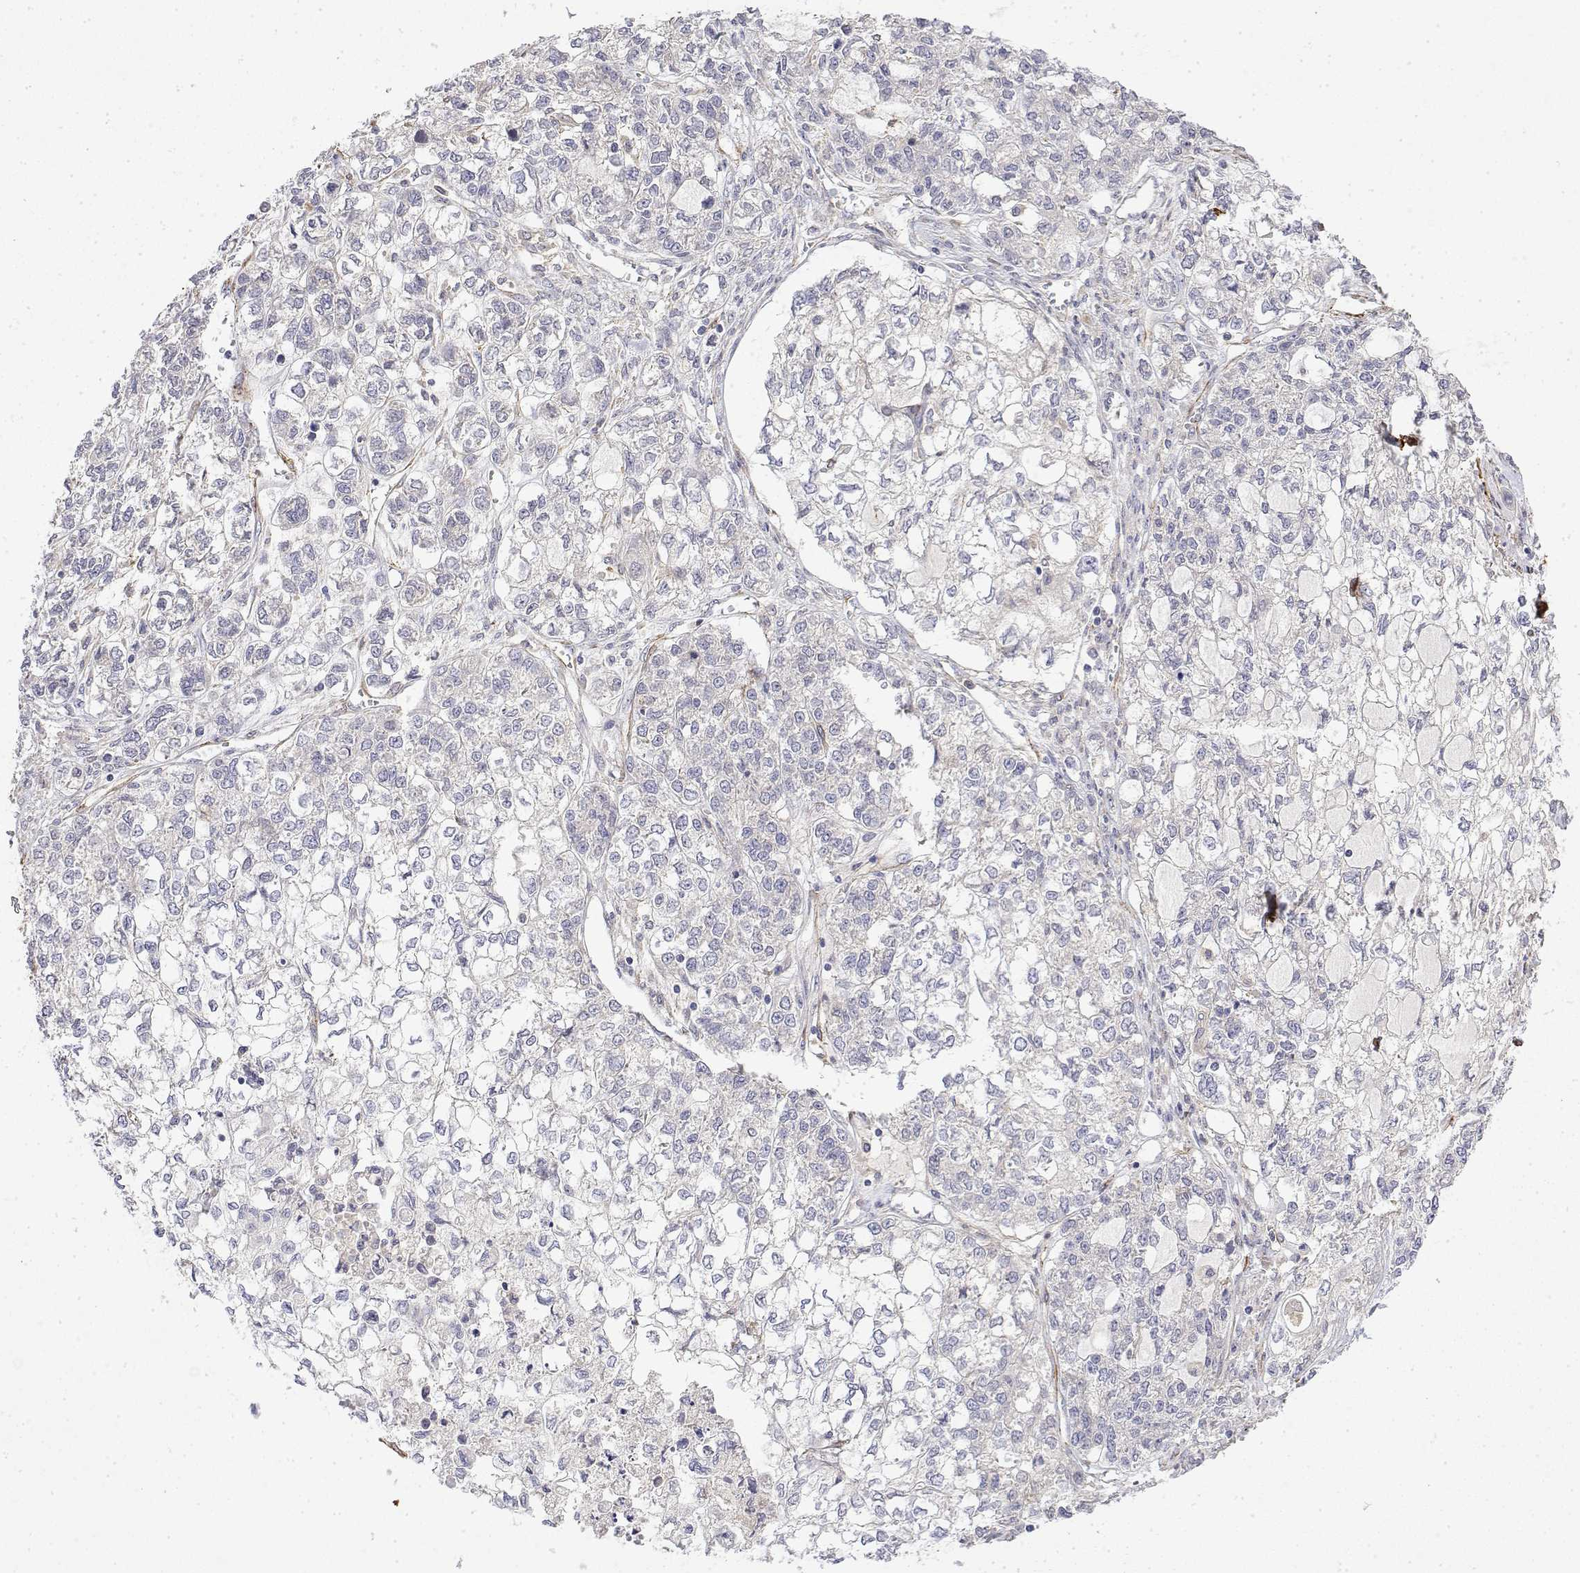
{"staining": {"intensity": "negative", "quantity": "none", "location": "none"}, "tissue": "ovarian cancer", "cell_type": "Tumor cells", "image_type": "cancer", "snomed": [{"axis": "morphology", "description": "Carcinoma, endometroid"}, {"axis": "topography", "description": "Ovary"}], "caption": "Immunohistochemistry micrograph of neoplastic tissue: human endometroid carcinoma (ovarian) stained with DAB (3,3'-diaminobenzidine) reveals no significant protein positivity in tumor cells.", "gene": "SOWAHD", "patient": {"sex": "female", "age": 64}}